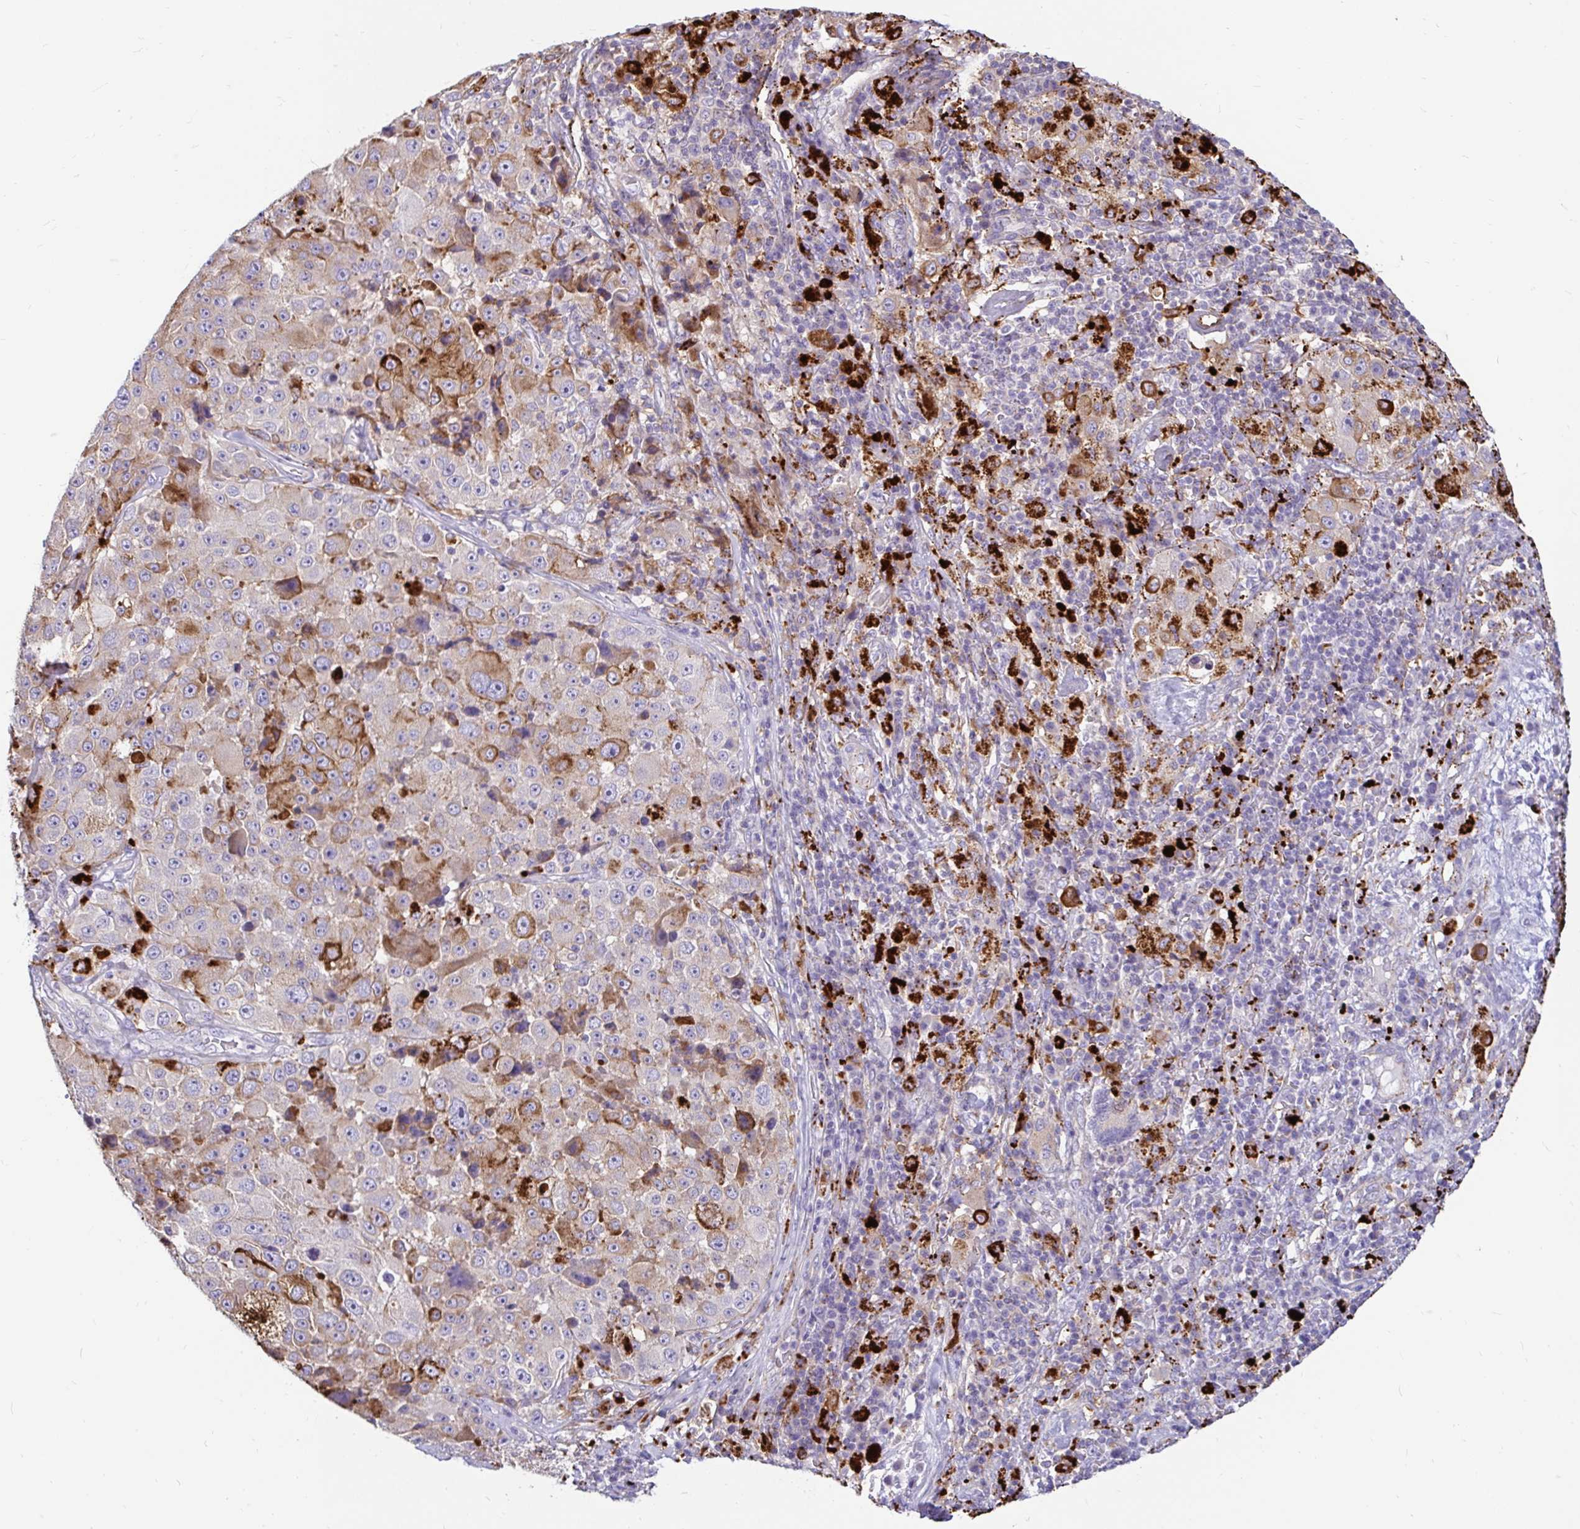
{"staining": {"intensity": "moderate", "quantity": "<25%", "location": "cytoplasmic/membranous"}, "tissue": "melanoma", "cell_type": "Tumor cells", "image_type": "cancer", "snomed": [{"axis": "morphology", "description": "Malignant melanoma, Metastatic site"}, {"axis": "topography", "description": "Lymph node"}], "caption": "Immunohistochemical staining of melanoma reveals low levels of moderate cytoplasmic/membranous protein expression in approximately <25% of tumor cells.", "gene": "FUCA1", "patient": {"sex": "male", "age": 62}}